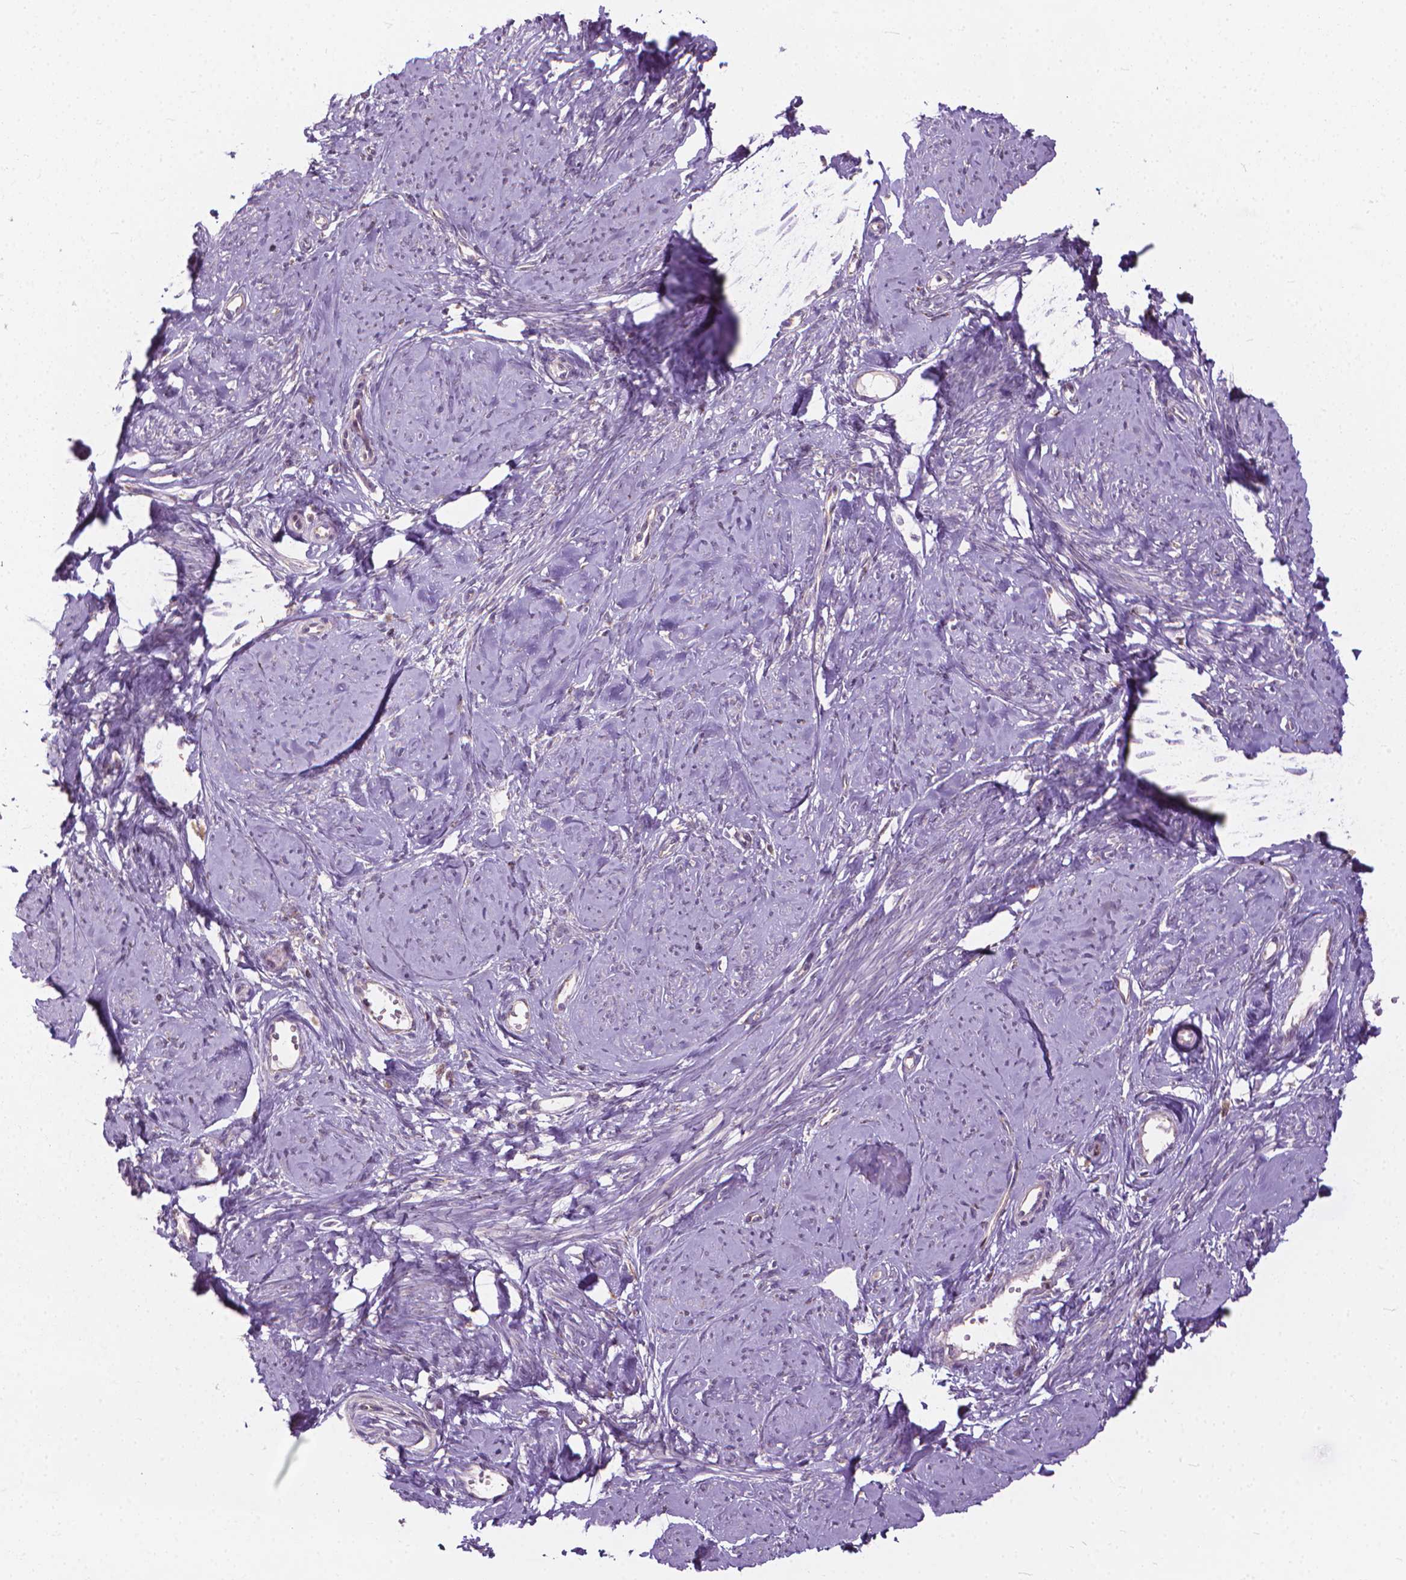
{"staining": {"intensity": "weak", "quantity": "<25%", "location": "cytoplasmic/membranous"}, "tissue": "smooth muscle", "cell_type": "Smooth muscle cells", "image_type": "normal", "snomed": [{"axis": "morphology", "description": "Normal tissue, NOS"}, {"axis": "topography", "description": "Smooth muscle"}], "caption": "A photomicrograph of smooth muscle stained for a protein exhibits no brown staining in smooth muscle cells.", "gene": "NUDT1", "patient": {"sex": "female", "age": 48}}